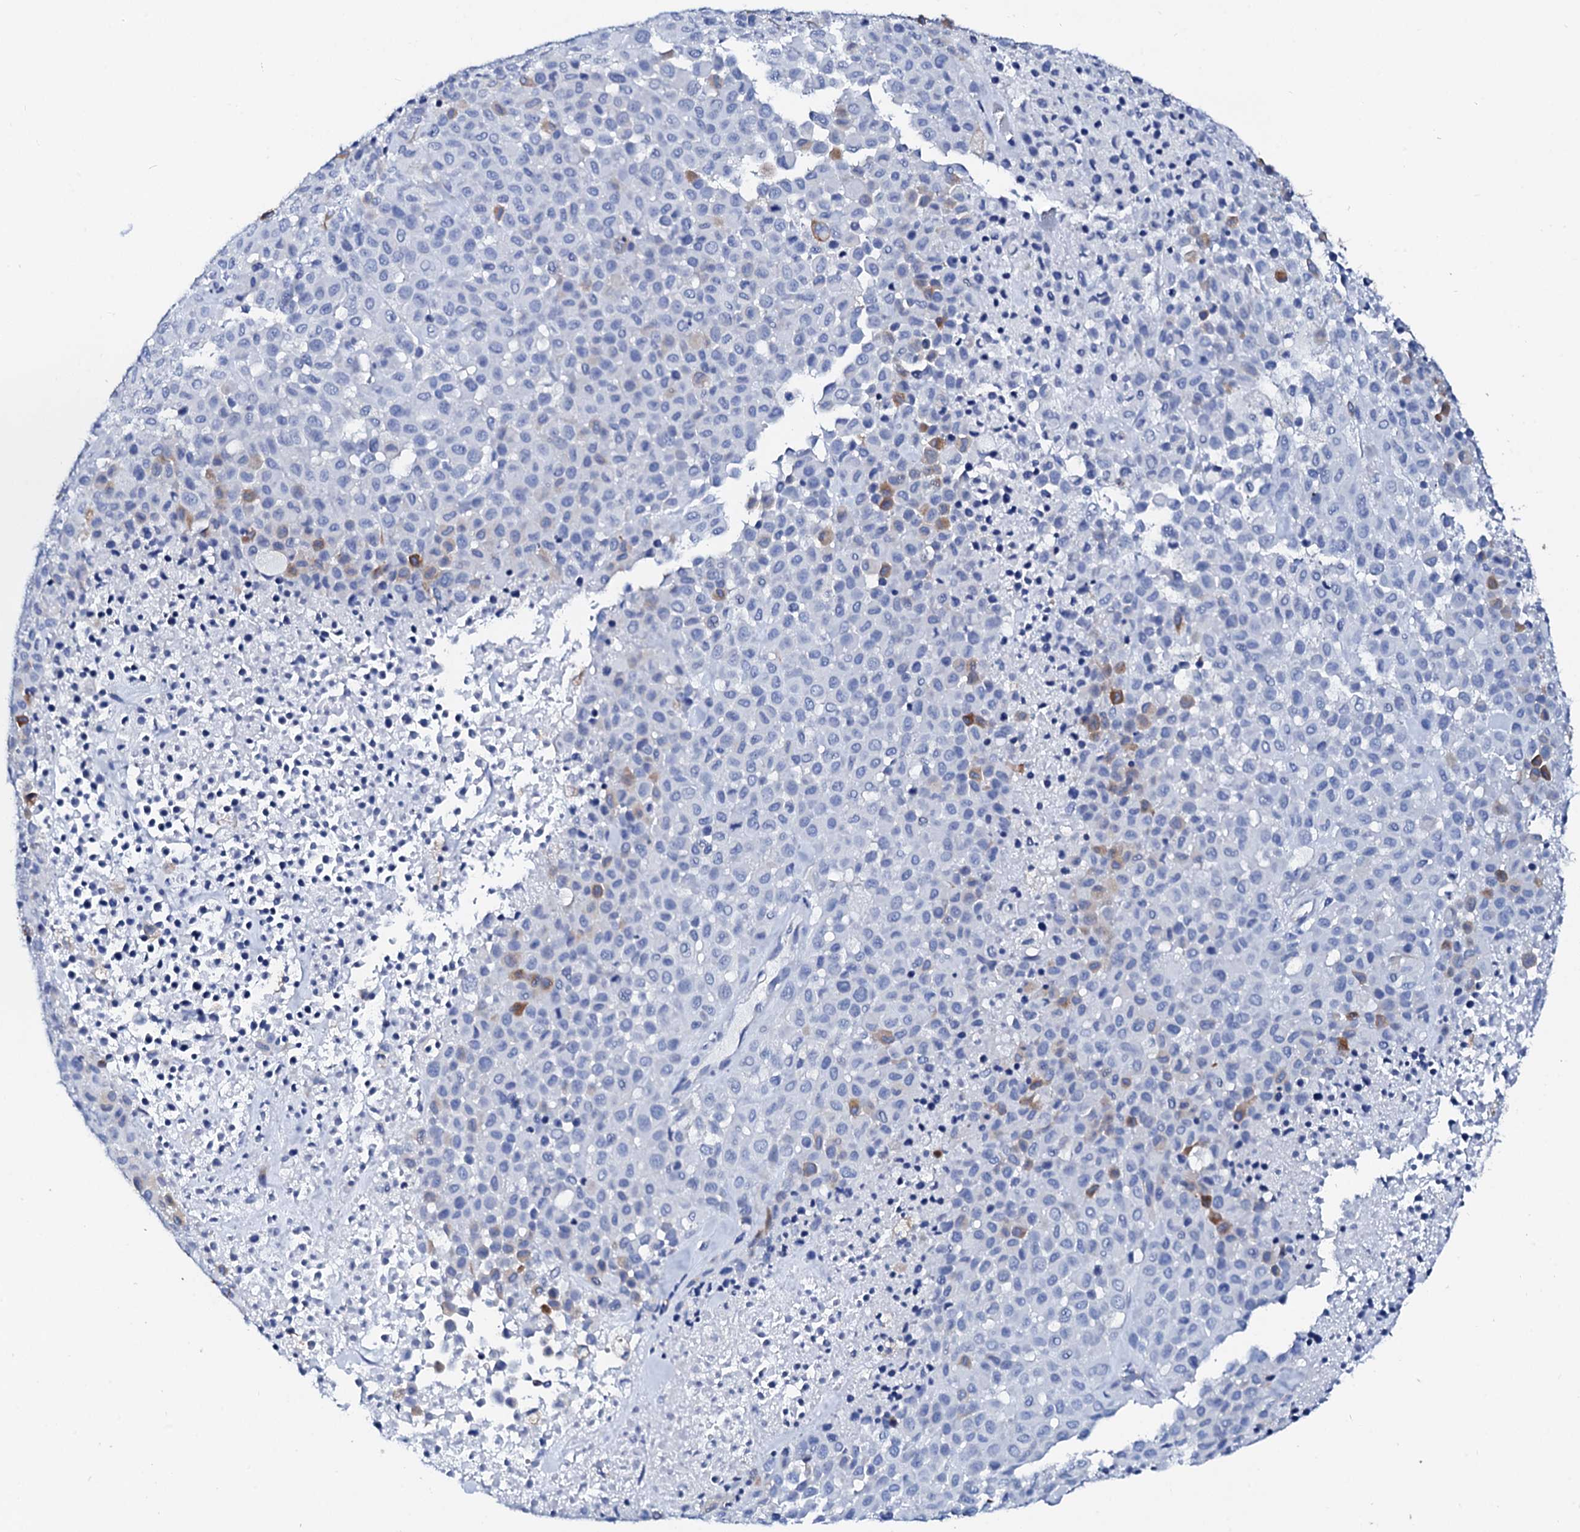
{"staining": {"intensity": "negative", "quantity": "none", "location": "none"}, "tissue": "melanoma", "cell_type": "Tumor cells", "image_type": "cancer", "snomed": [{"axis": "morphology", "description": "Malignant melanoma, Metastatic site"}, {"axis": "topography", "description": "Skin"}], "caption": "Protein analysis of melanoma reveals no significant staining in tumor cells. (Brightfield microscopy of DAB immunohistochemistry at high magnification).", "gene": "GLB1L3", "patient": {"sex": "female", "age": 81}}